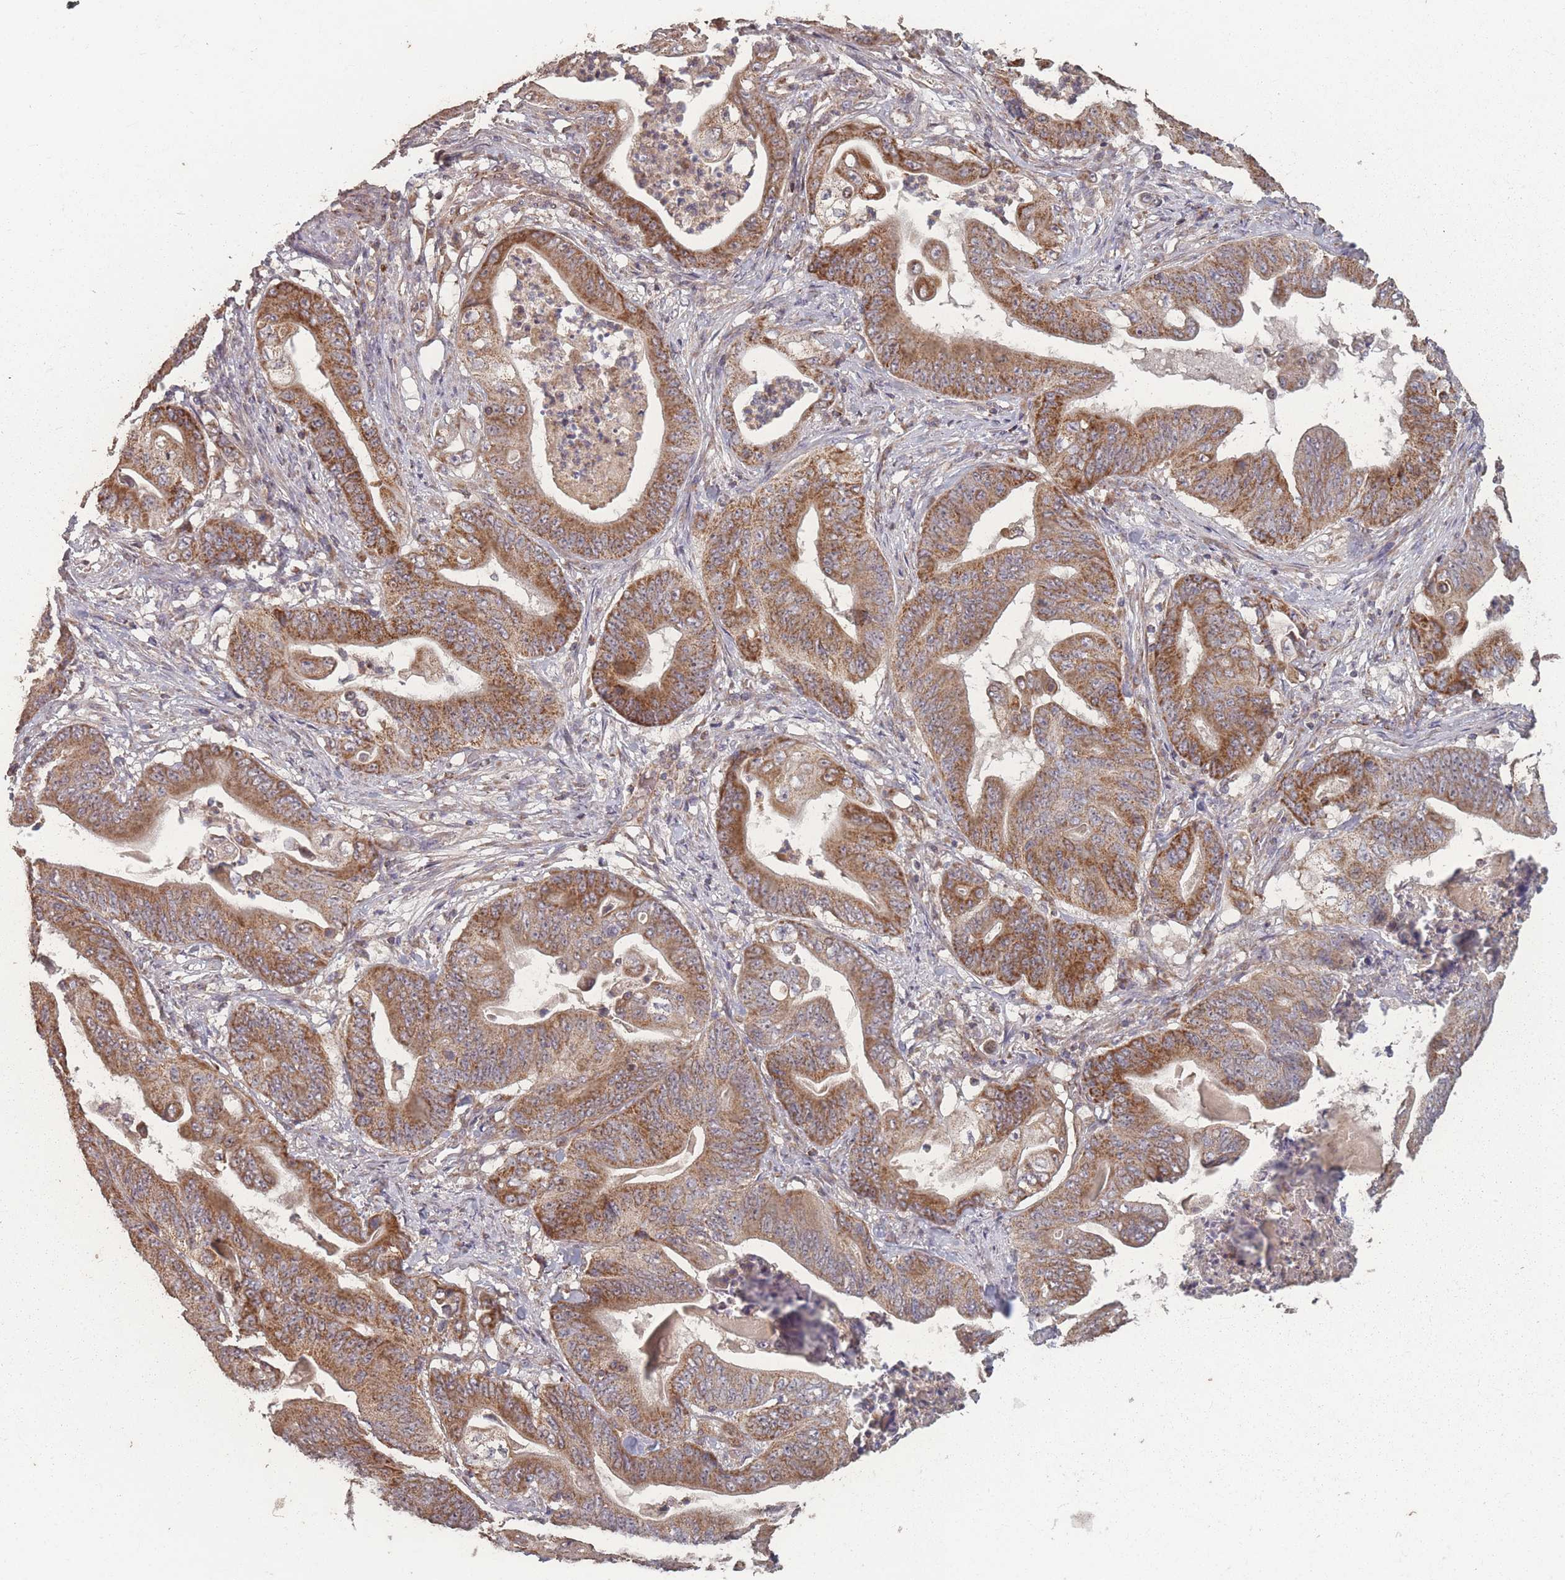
{"staining": {"intensity": "moderate", "quantity": ">75%", "location": "cytoplasmic/membranous"}, "tissue": "stomach cancer", "cell_type": "Tumor cells", "image_type": "cancer", "snomed": [{"axis": "morphology", "description": "Adenocarcinoma, NOS"}, {"axis": "topography", "description": "Stomach"}], "caption": "The immunohistochemical stain labels moderate cytoplasmic/membranous positivity in tumor cells of adenocarcinoma (stomach) tissue.", "gene": "LYRM7", "patient": {"sex": "female", "age": 73}}